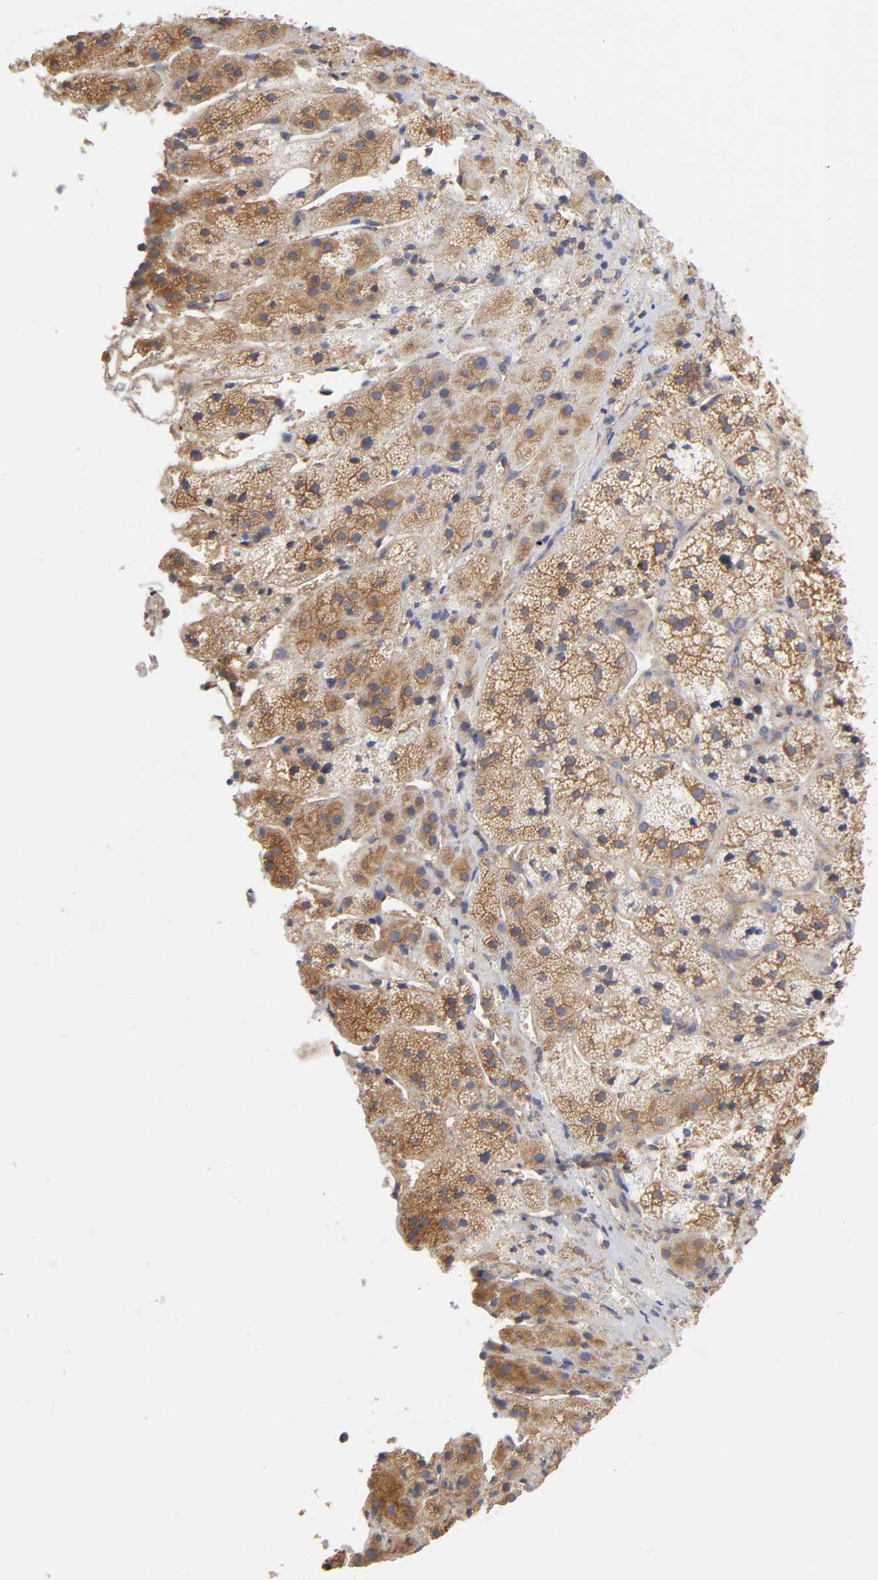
{"staining": {"intensity": "moderate", "quantity": ">75%", "location": "cytoplasmic/membranous"}, "tissue": "adrenal gland", "cell_type": "Glandular cells", "image_type": "normal", "snomed": [{"axis": "morphology", "description": "Normal tissue, NOS"}, {"axis": "topography", "description": "Adrenal gland"}], "caption": "Adrenal gland was stained to show a protein in brown. There is medium levels of moderate cytoplasmic/membranous expression in approximately >75% of glandular cells. (DAB IHC, brown staining for protein, blue staining for nuclei).", "gene": "STRN3", "patient": {"sex": "female", "age": 44}}